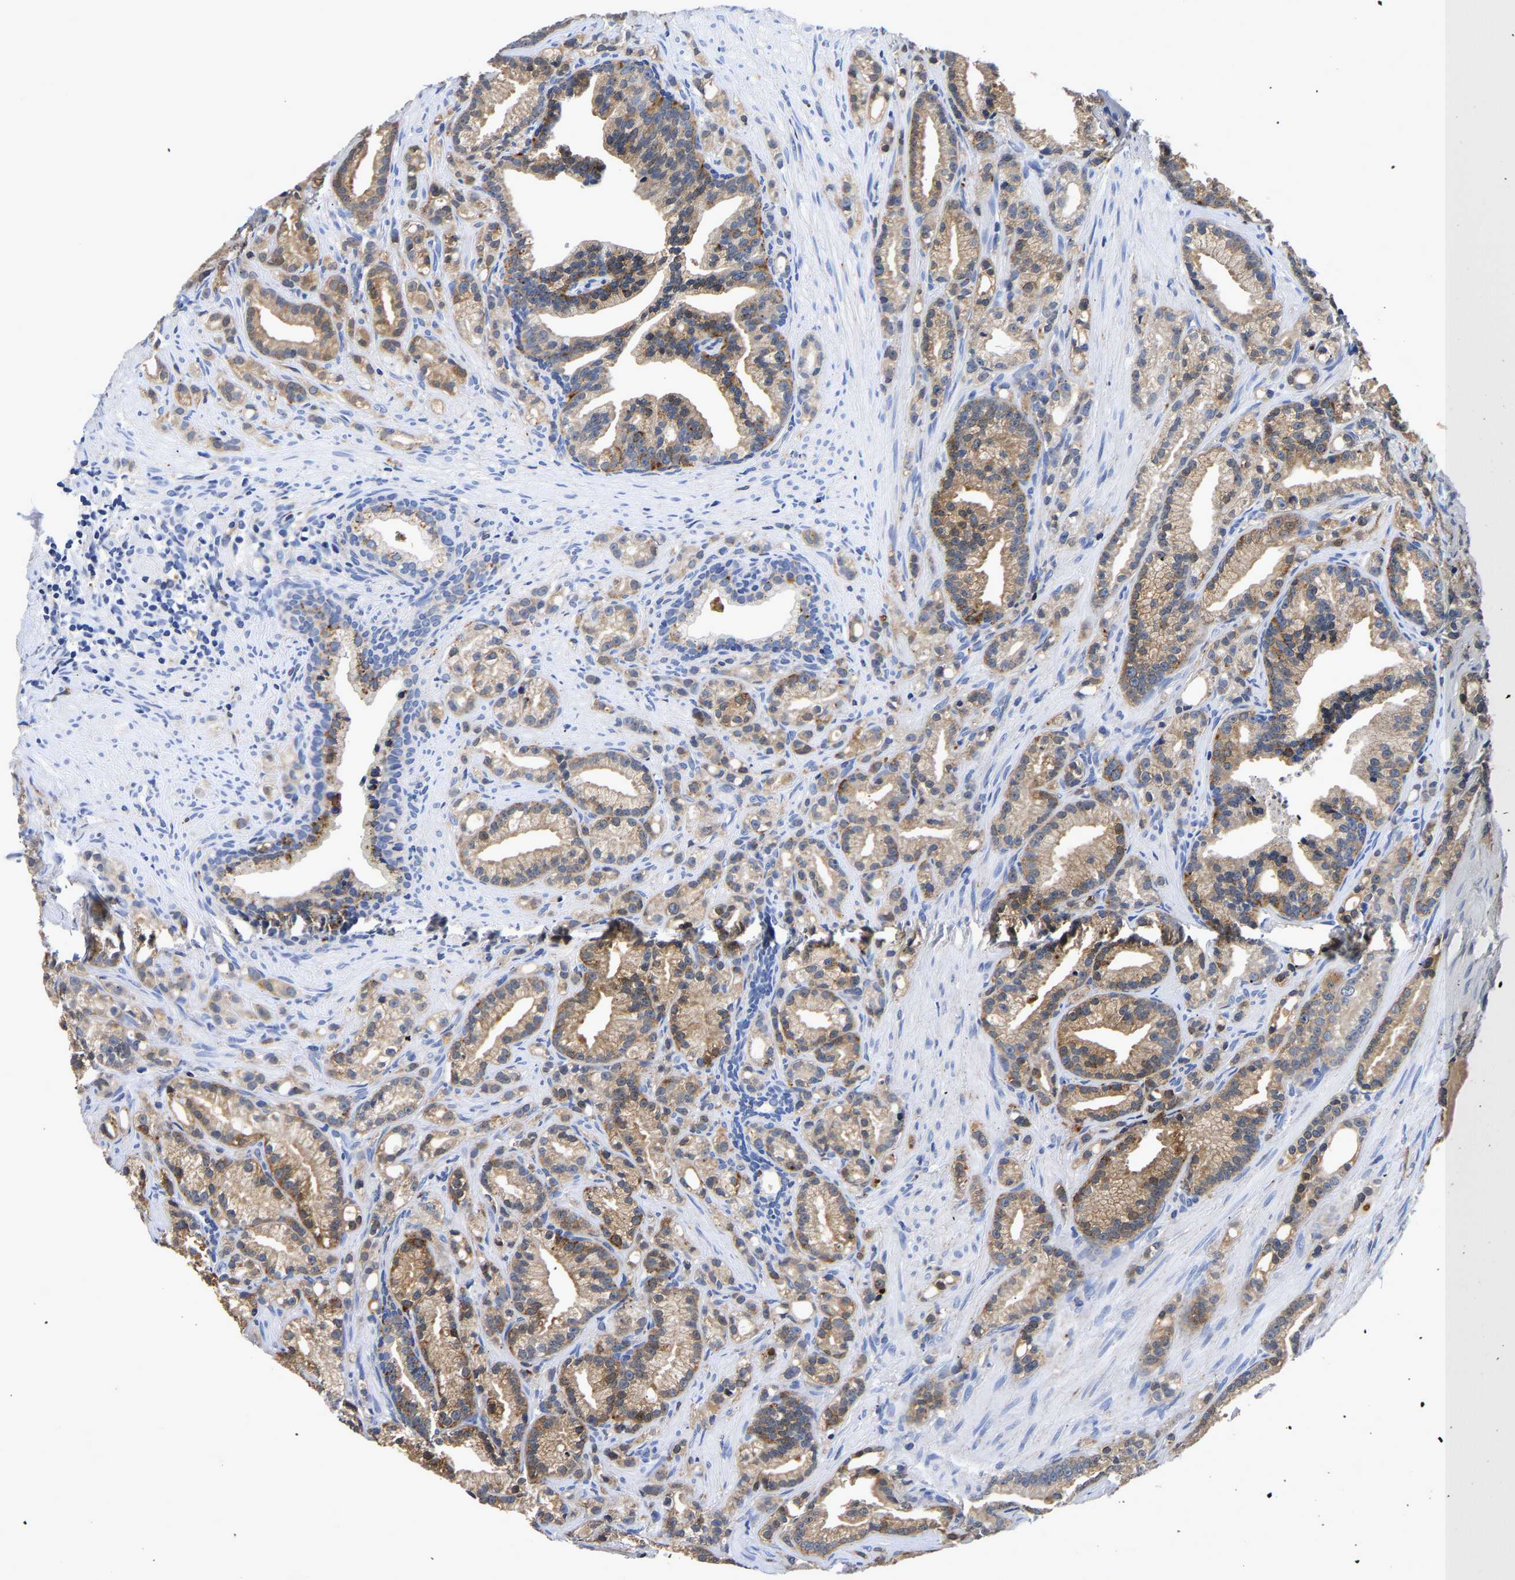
{"staining": {"intensity": "moderate", "quantity": ">75%", "location": "cytoplasmic/membranous"}, "tissue": "prostate cancer", "cell_type": "Tumor cells", "image_type": "cancer", "snomed": [{"axis": "morphology", "description": "Adenocarcinoma, Low grade"}, {"axis": "topography", "description": "Prostate"}], "caption": "This histopathology image exhibits immunohistochemistry (IHC) staining of prostate cancer, with medium moderate cytoplasmic/membranous expression in approximately >75% of tumor cells.", "gene": "GRN", "patient": {"sex": "male", "age": 89}}